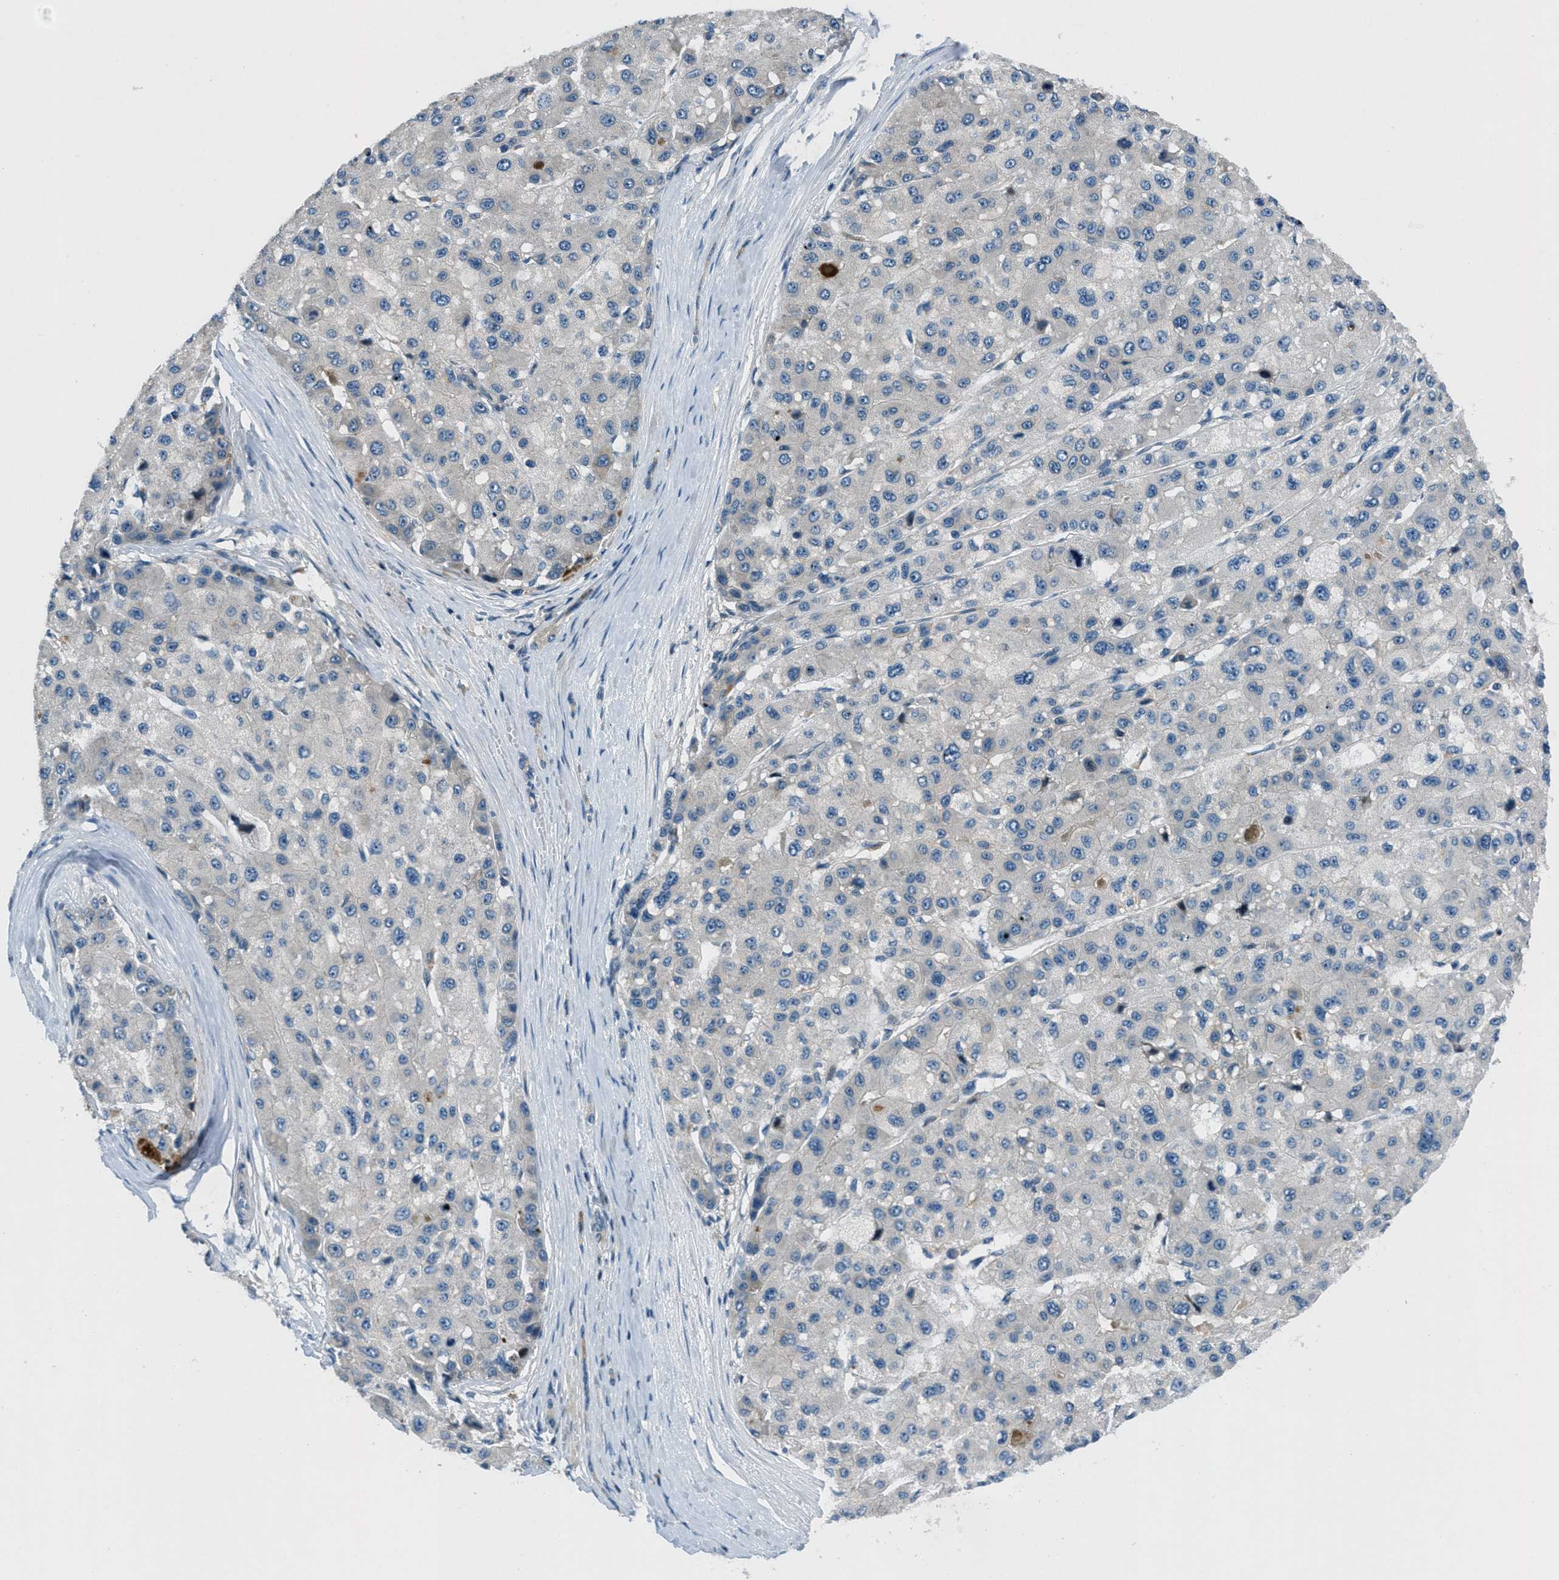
{"staining": {"intensity": "negative", "quantity": "none", "location": "none"}, "tissue": "liver cancer", "cell_type": "Tumor cells", "image_type": "cancer", "snomed": [{"axis": "morphology", "description": "Carcinoma, Hepatocellular, NOS"}, {"axis": "topography", "description": "Liver"}], "caption": "The image shows no significant staining in tumor cells of liver cancer.", "gene": "CLEC2D", "patient": {"sex": "male", "age": 80}}